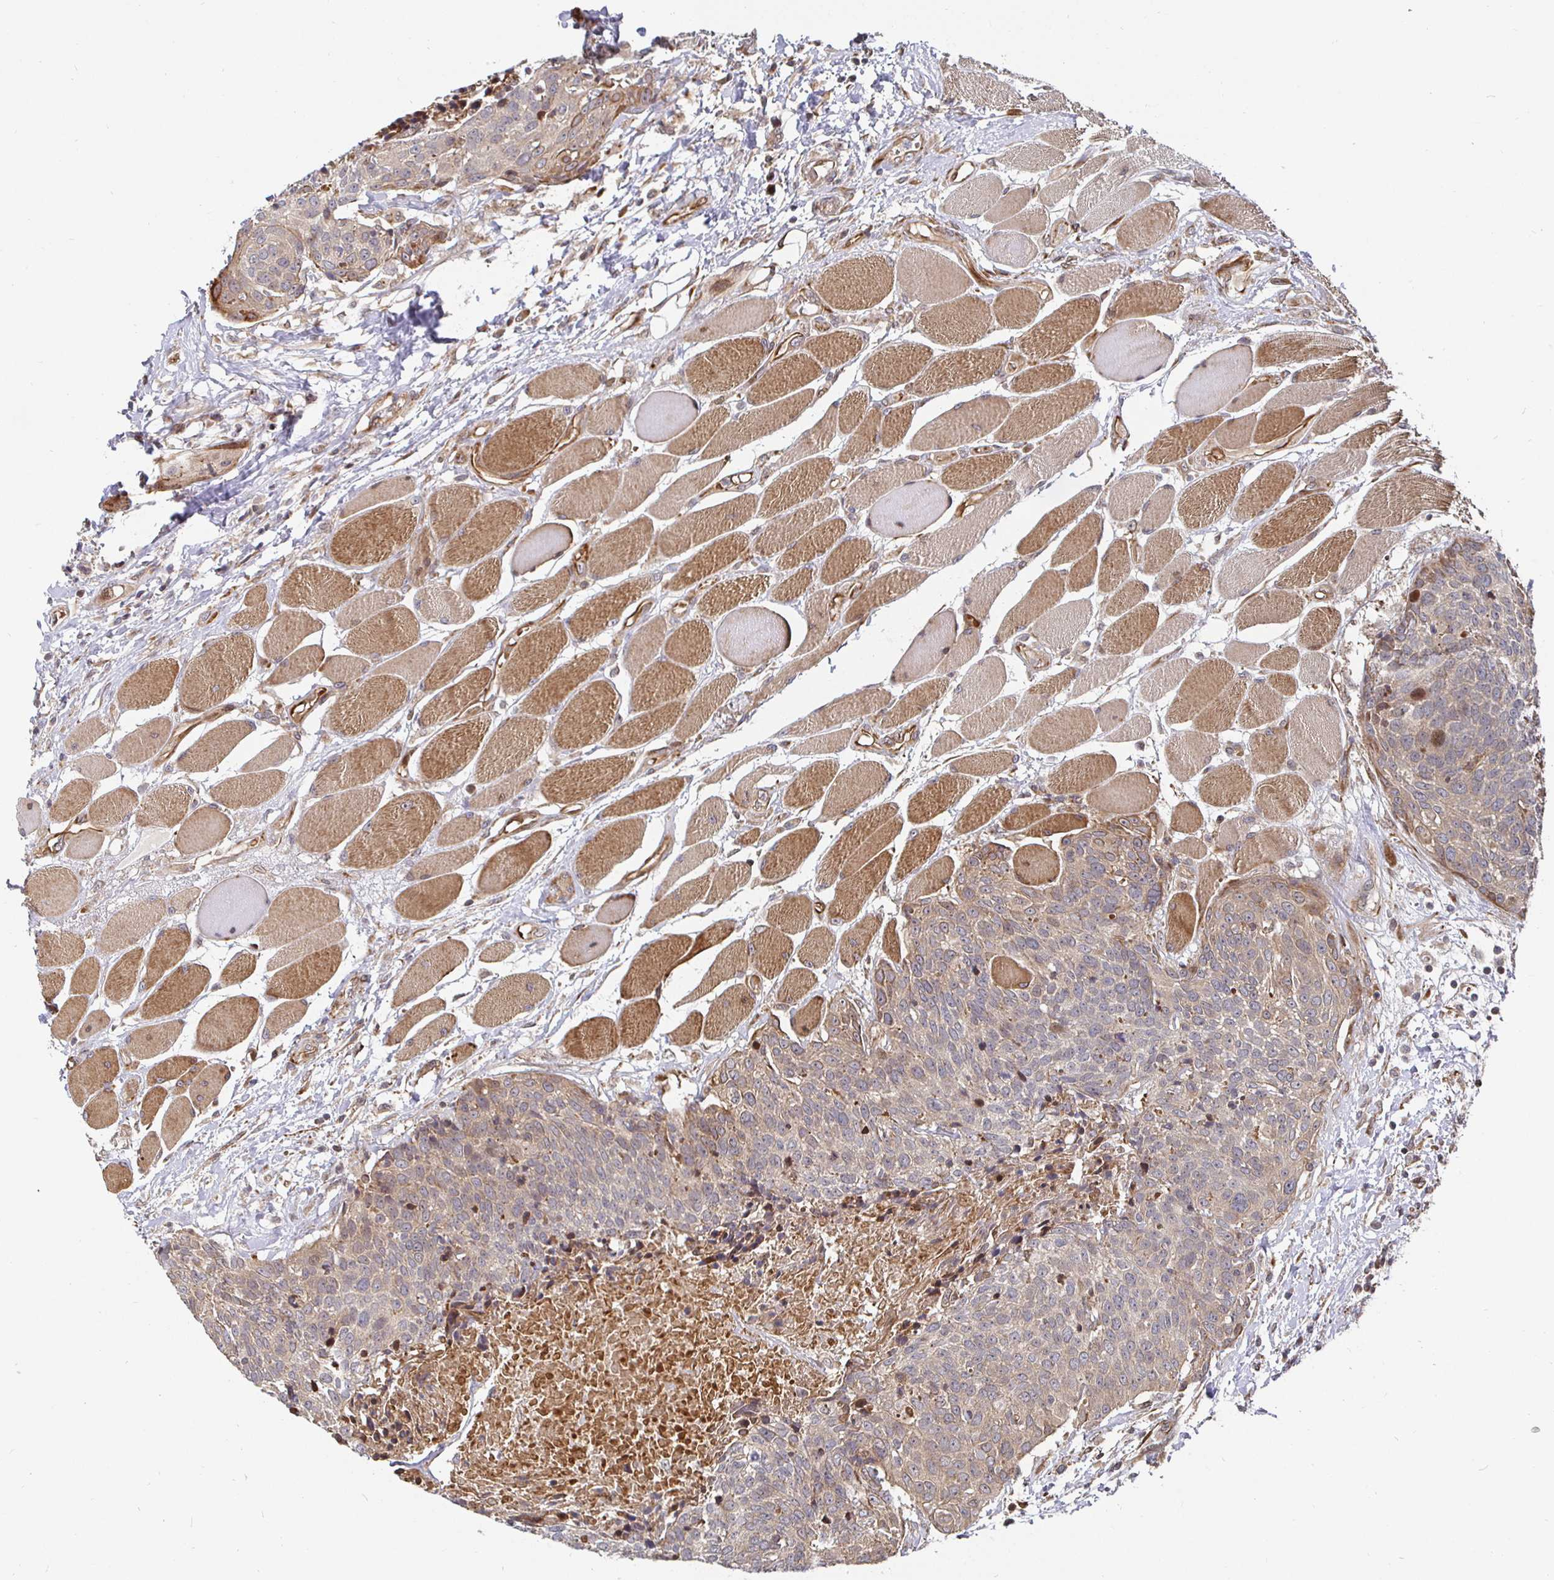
{"staining": {"intensity": "moderate", "quantity": "<25%", "location": "cytoplasmic/membranous"}, "tissue": "head and neck cancer", "cell_type": "Tumor cells", "image_type": "cancer", "snomed": [{"axis": "morphology", "description": "Squamous cell carcinoma, NOS"}, {"axis": "topography", "description": "Oral tissue"}, {"axis": "topography", "description": "Head-Neck"}], "caption": "Human head and neck cancer (squamous cell carcinoma) stained with a brown dye demonstrates moderate cytoplasmic/membranous positive positivity in about <25% of tumor cells.", "gene": "TBKBP1", "patient": {"sex": "male", "age": 64}}